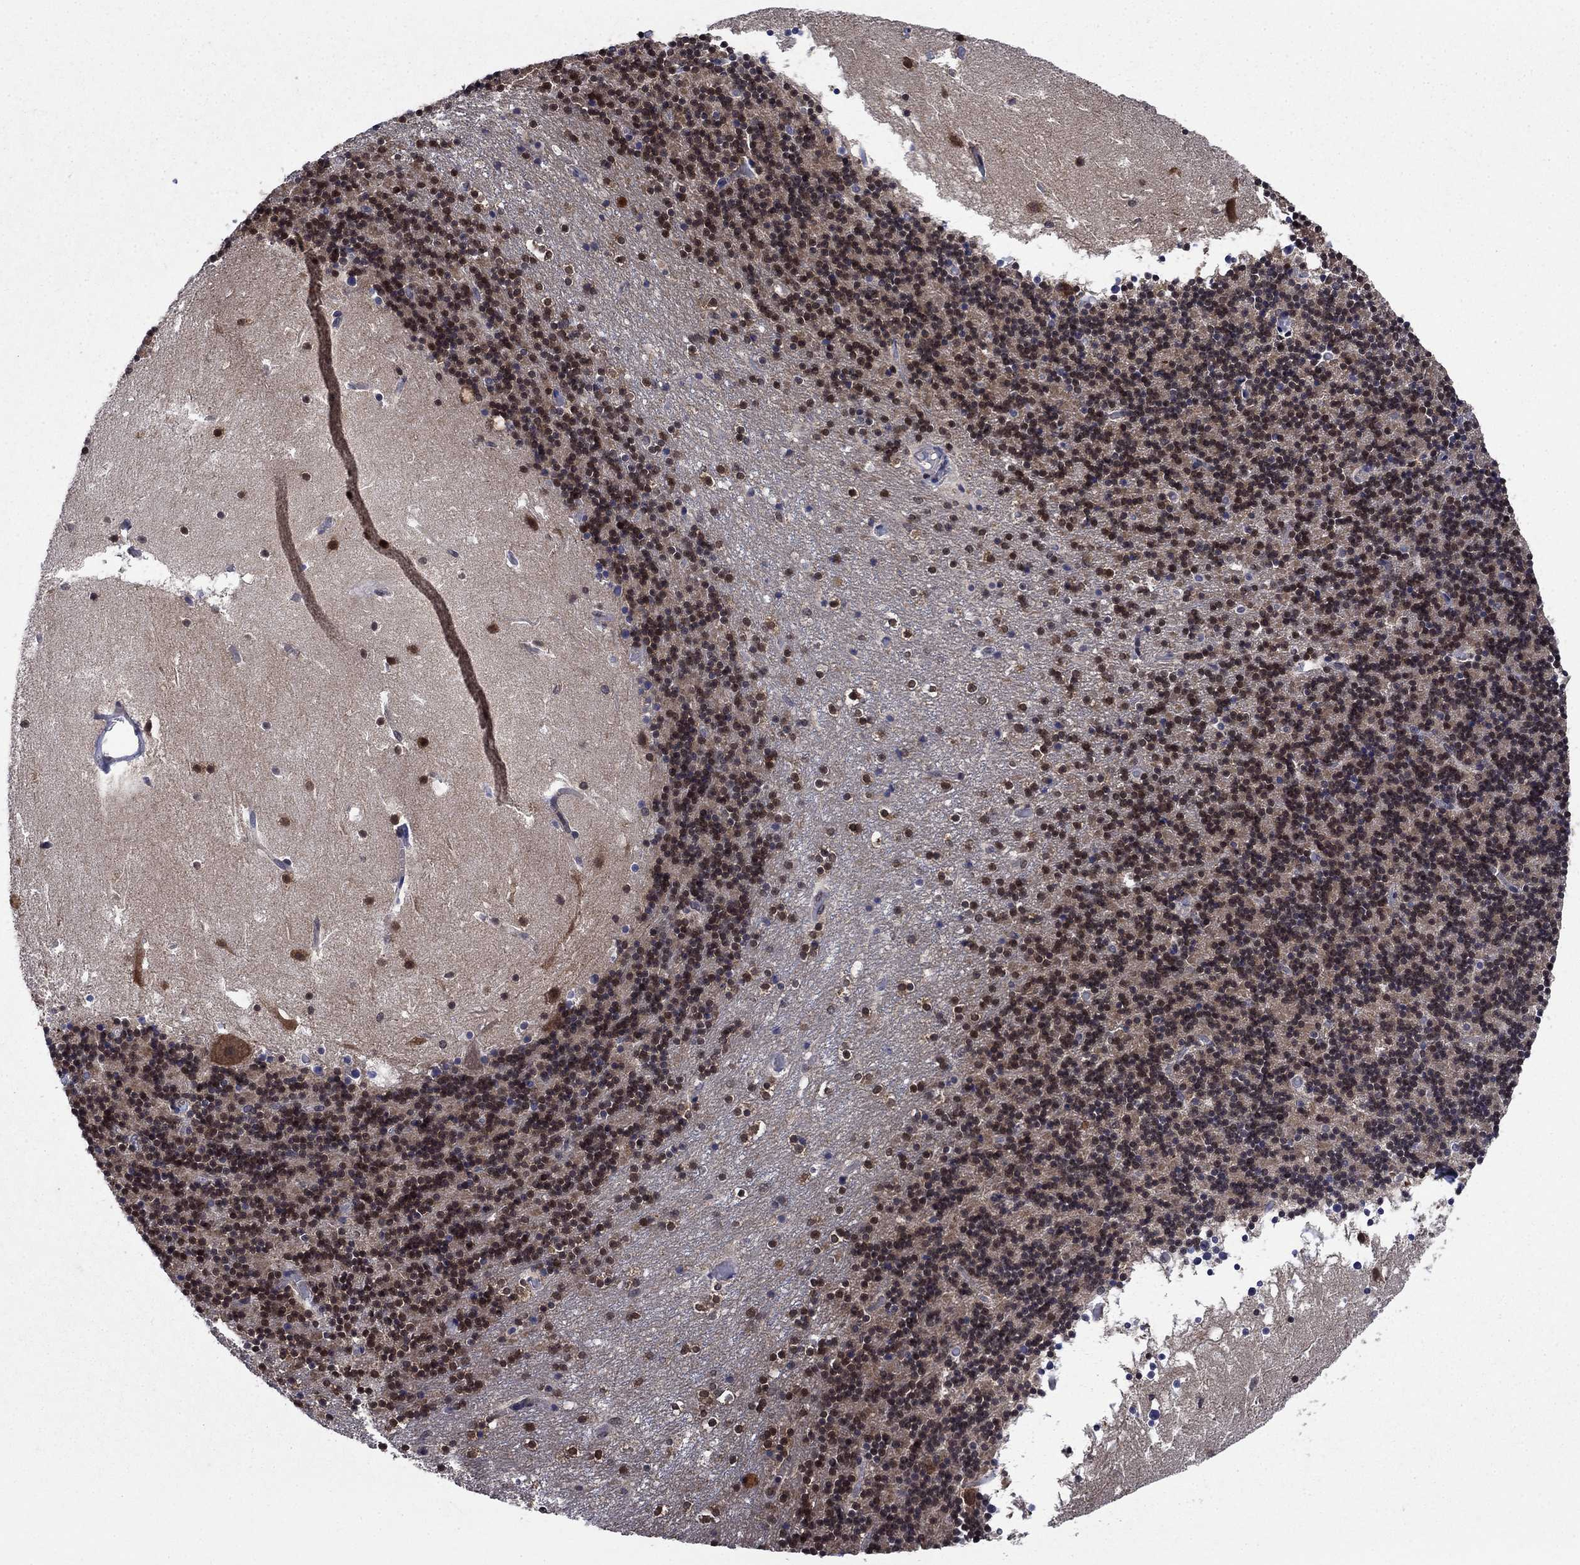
{"staining": {"intensity": "moderate", "quantity": "25%-75%", "location": "nuclear"}, "tissue": "cerebellum", "cell_type": "Cells in granular layer", "image_type": "normal", "snomed": [{"axis": "morphology", "description": "Normal tissue, NOS"}, {"axis": "topography", "description": "Cerebellum"}], "caption": "This micrograph reveals immunohistochemistry staining of normal cerebellum, with medium moderate nuclear positivity in about 25%-75% of cells in granular layer.", "gene": "CACYBP", "patient": {"sex": "male", "age": 37}}